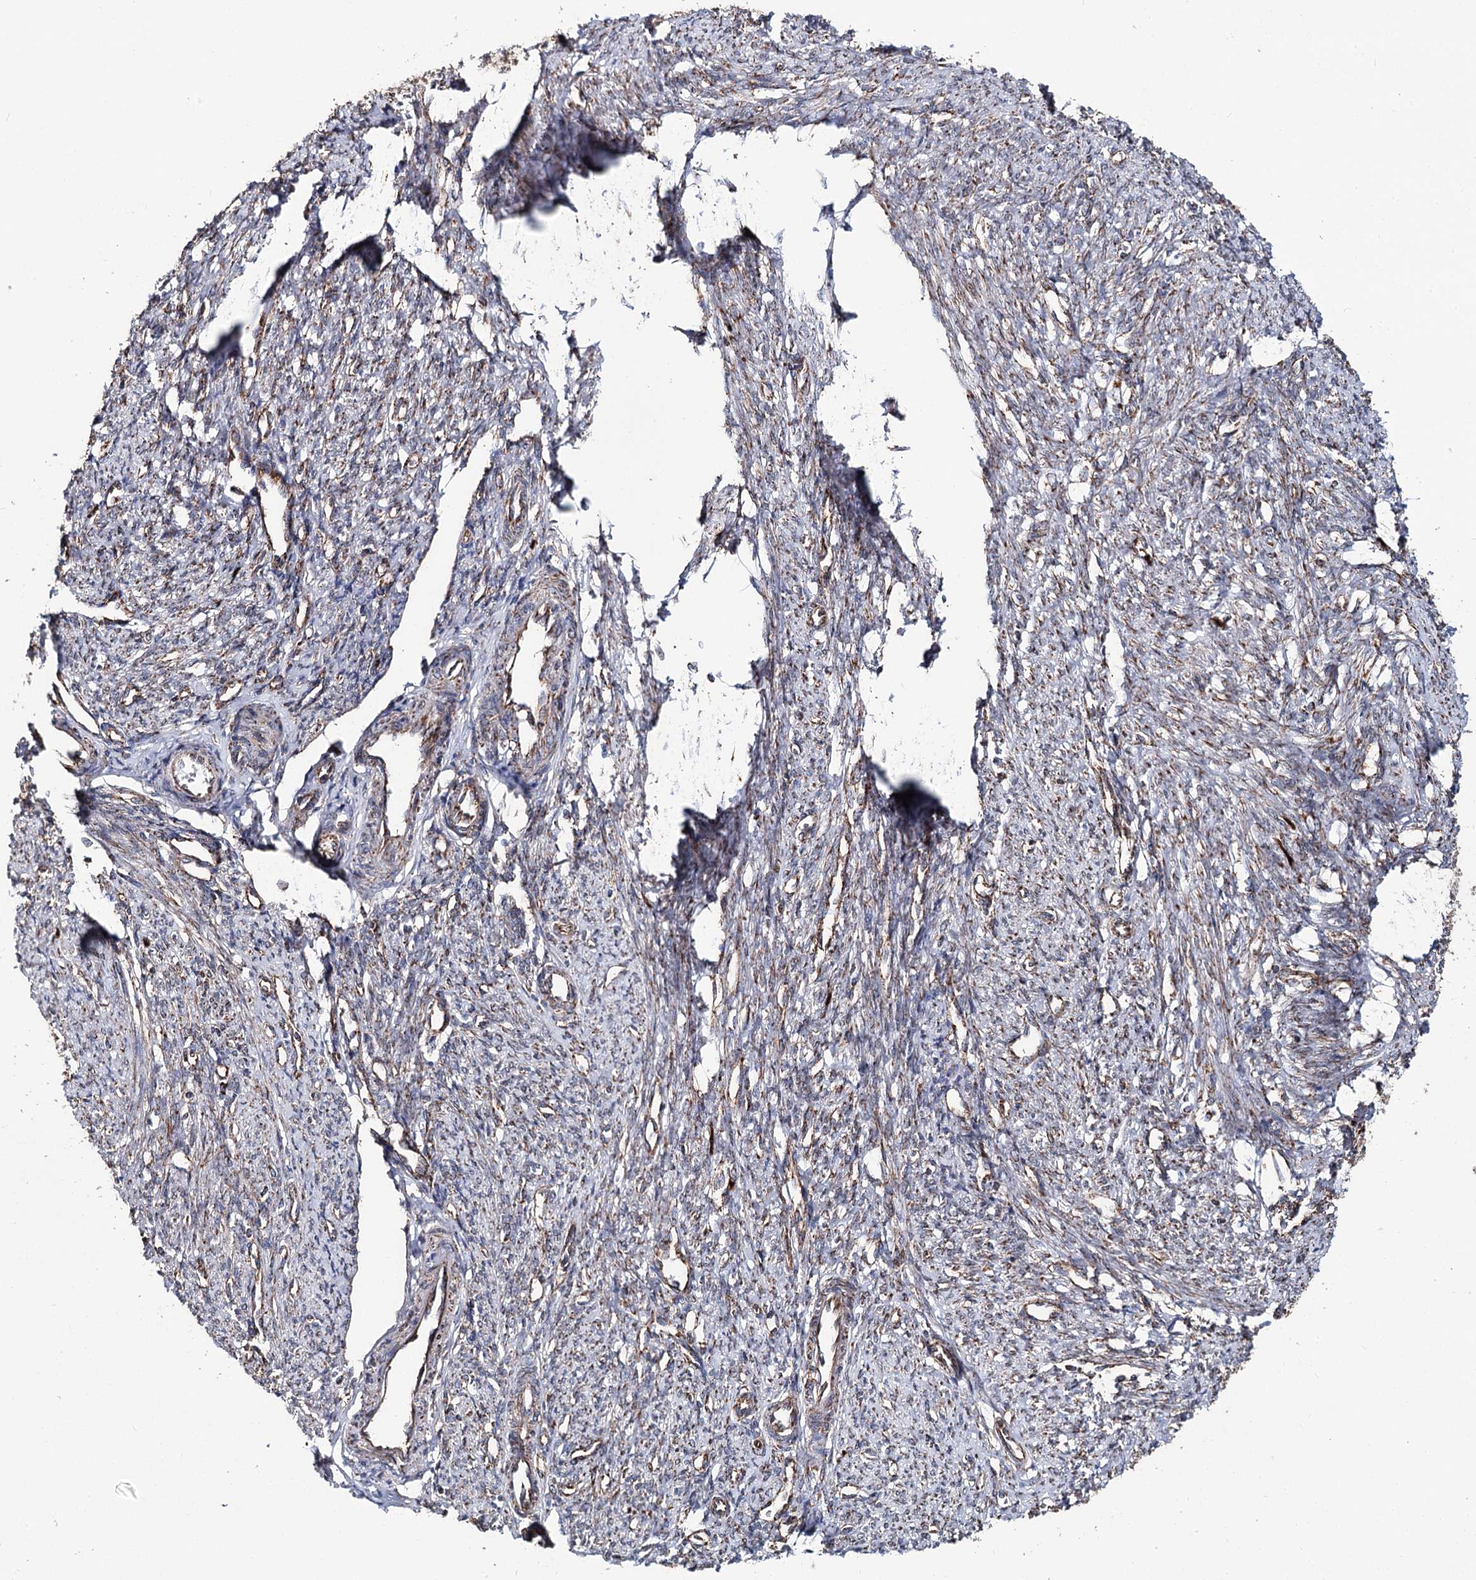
{"staining": {"intensity": "moderate", "quantity": "25%-75%", "location": "cytoplasmic/membranous"}, "tissue": "smooth muscle", "cell_type": "Smooth muscle cells", "image_type": "normal", "snomed": [{"axis": "morphology", "description": "Normal tissue, NOS"}, {"axis": "topography", "description": "Smooth muscle"}, {"axis": "topography", "description": "Uterus"}], "caption": "This image shows IHC staining of benign human smooth muscle, with medium moderate cytoplasmic/membranous positivity in approximately 25%-75% of smooth muscle cells.", "gene": "MSANTD2", "patient": {"sex": "female", "age": 59}}